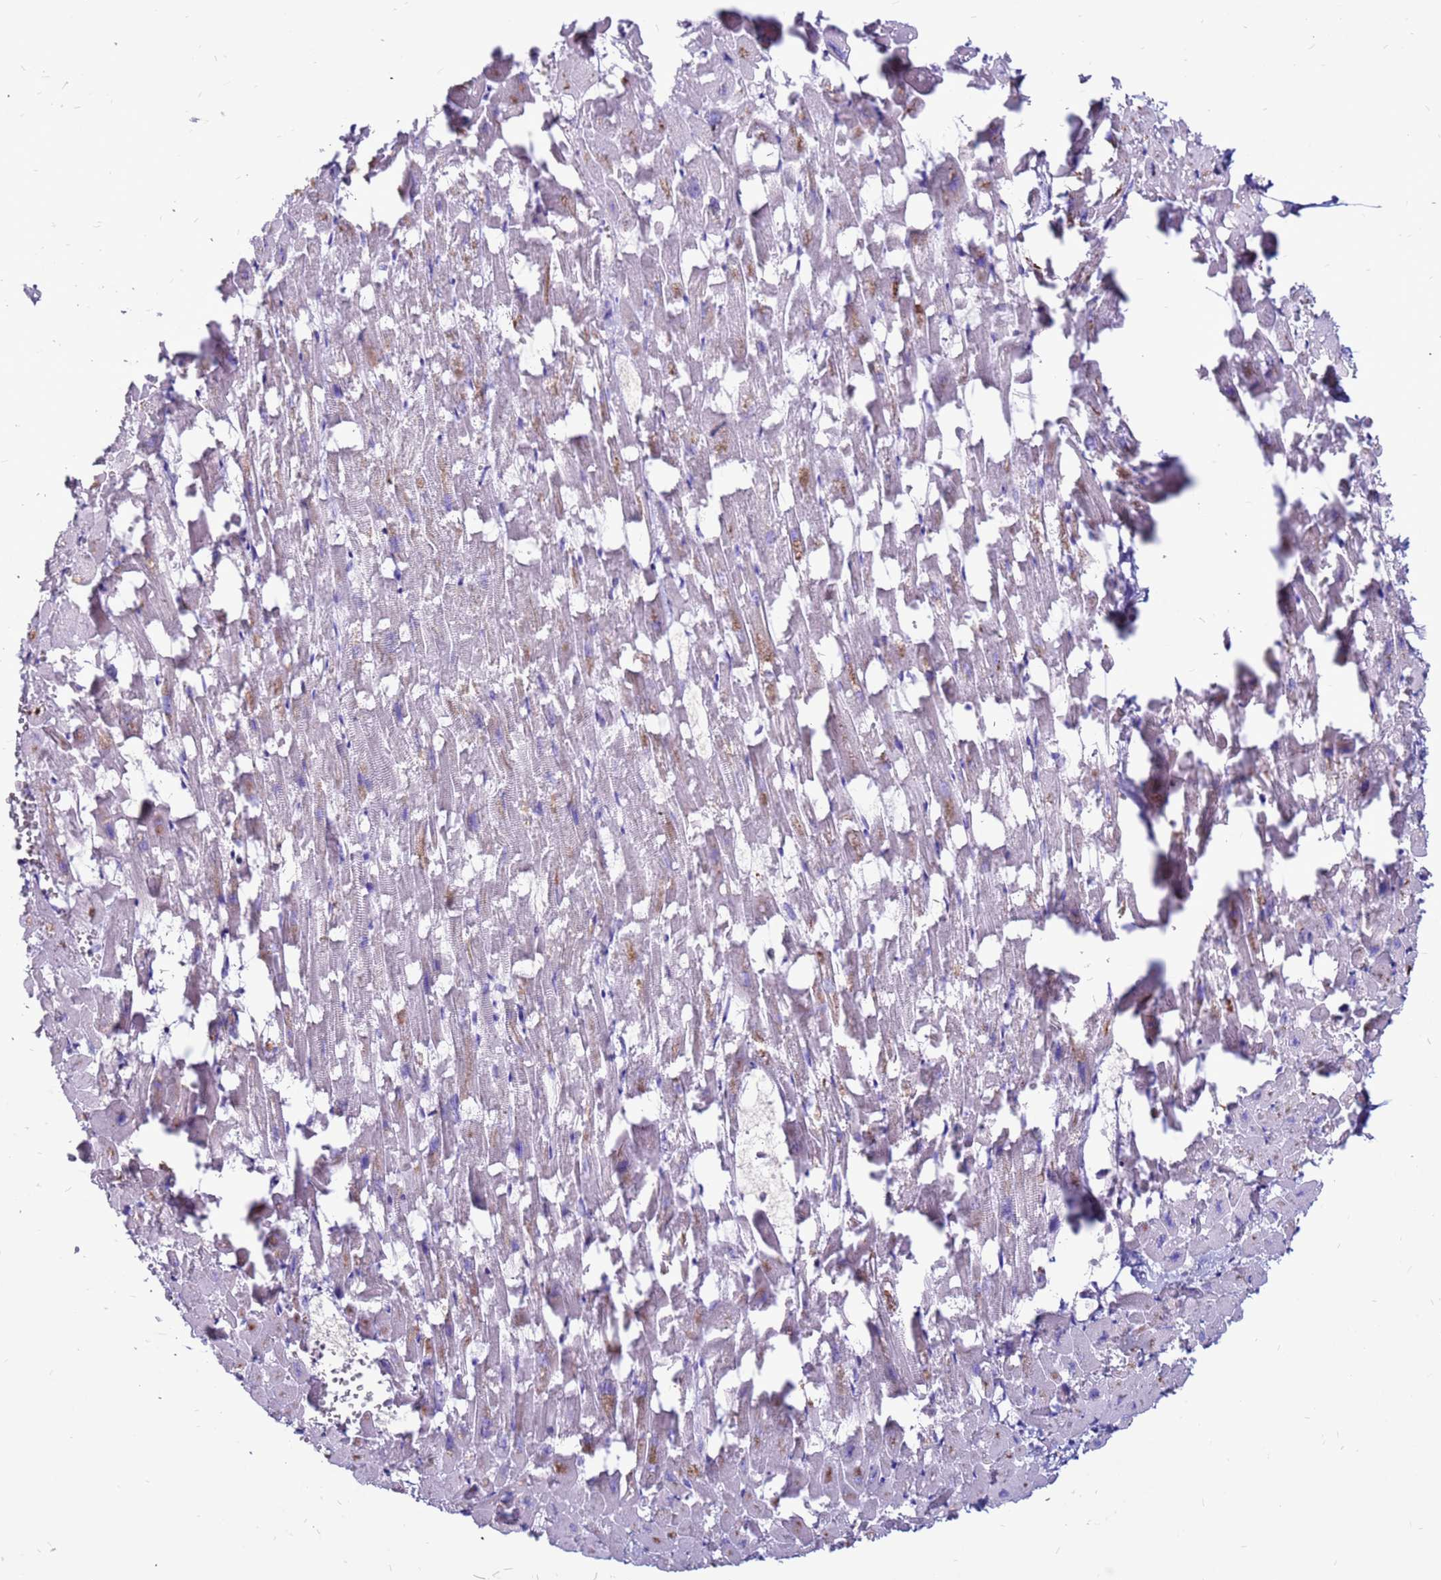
{"staining": {"intensity": "moderate", "quantity": "<25%", "location": "cytoplasmic/membranous"}, "tissue": "heart muscle", "cell_type": "Cardiomyocytes", "image_type": "normal", "snomed": [{"axis": "morphology", "description": "Normal tissue, NOS"}, {"axis": "topography", "description": "Heart"}], "caption": "High-power microscopy captured an IHC histopathology image of unremarkable heart muscle, revealing moderate cytoplasmic/membranous positivity in approximately <25% of cardiomyocytes. Using DAB (3,3'-diaminobenzidine) (brown) and hematoxylin (blue) stains, captured at high magnification using brightfield microscopy.", "gene": "SLC44A3", "patient": {"sex": "female", "age": 64}}